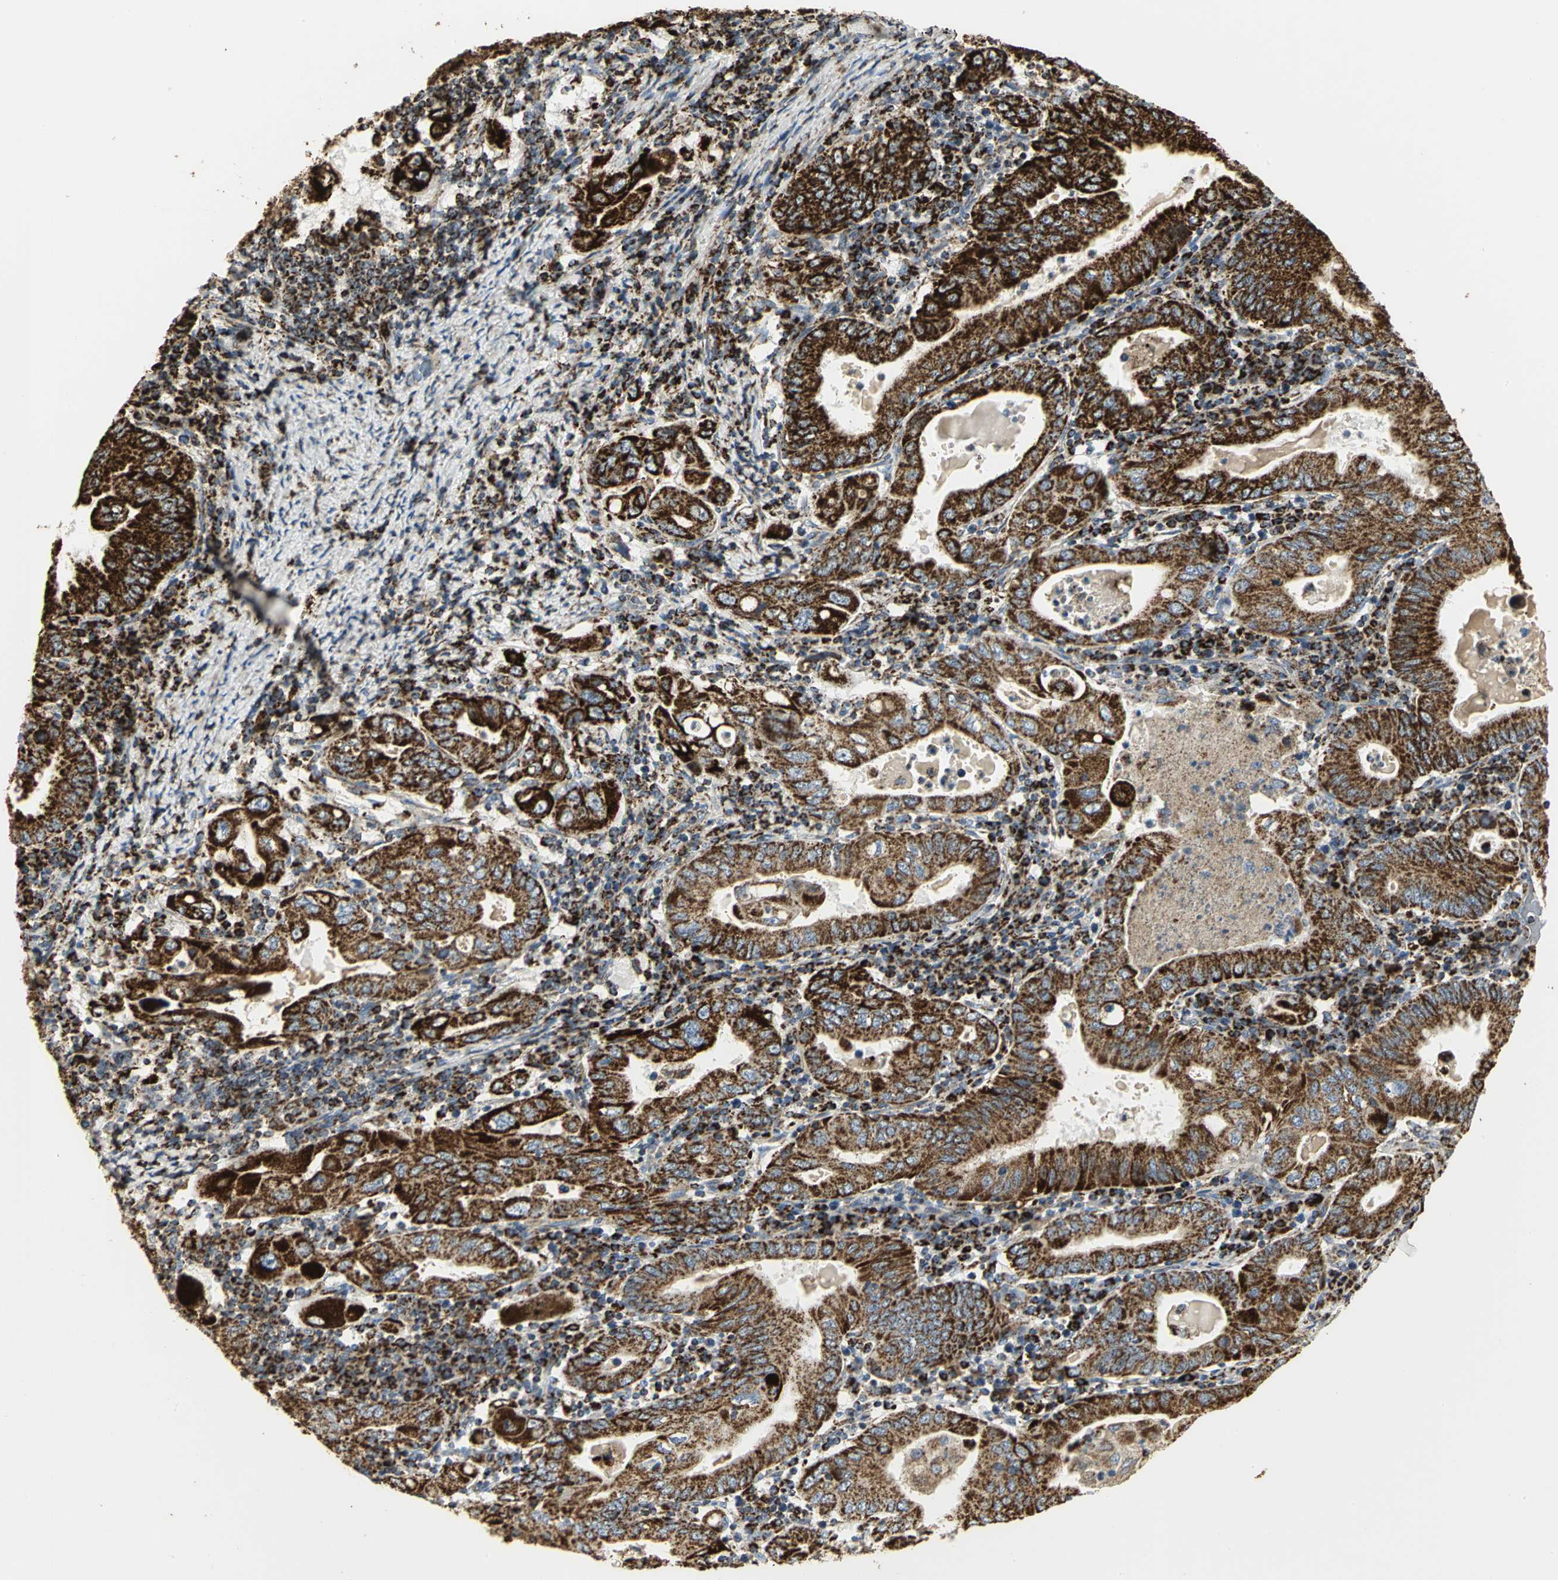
{"staining": {"intensity": "strong", "quantity": ">75%", "location": "cytoplasmic/membranous"}, "tissue": "stomach cancer", "cell_type": "Tumor cells", "image_type": "cancer", "snomed": [{"axis": "morphology", "description": "Normal tissue, NOS"}, {"axis": "morphology", "description": "Adenocarcinoma, NOS"}, {"axis": "topography", "description": "Esophagus"}, {"axis": "topography", "description": "Stomach, upper"}, {"axis": "topography", "description": "Peripheral nerve tissue"}], "caption": "This is a histology image of immunohistochemistry staining of stomach cancer, which shows strong staining in the cytoplasmic/membranous of tumor cells.", "gene": "VDAC1", "patient": {"sex": "male", "age": 62}}